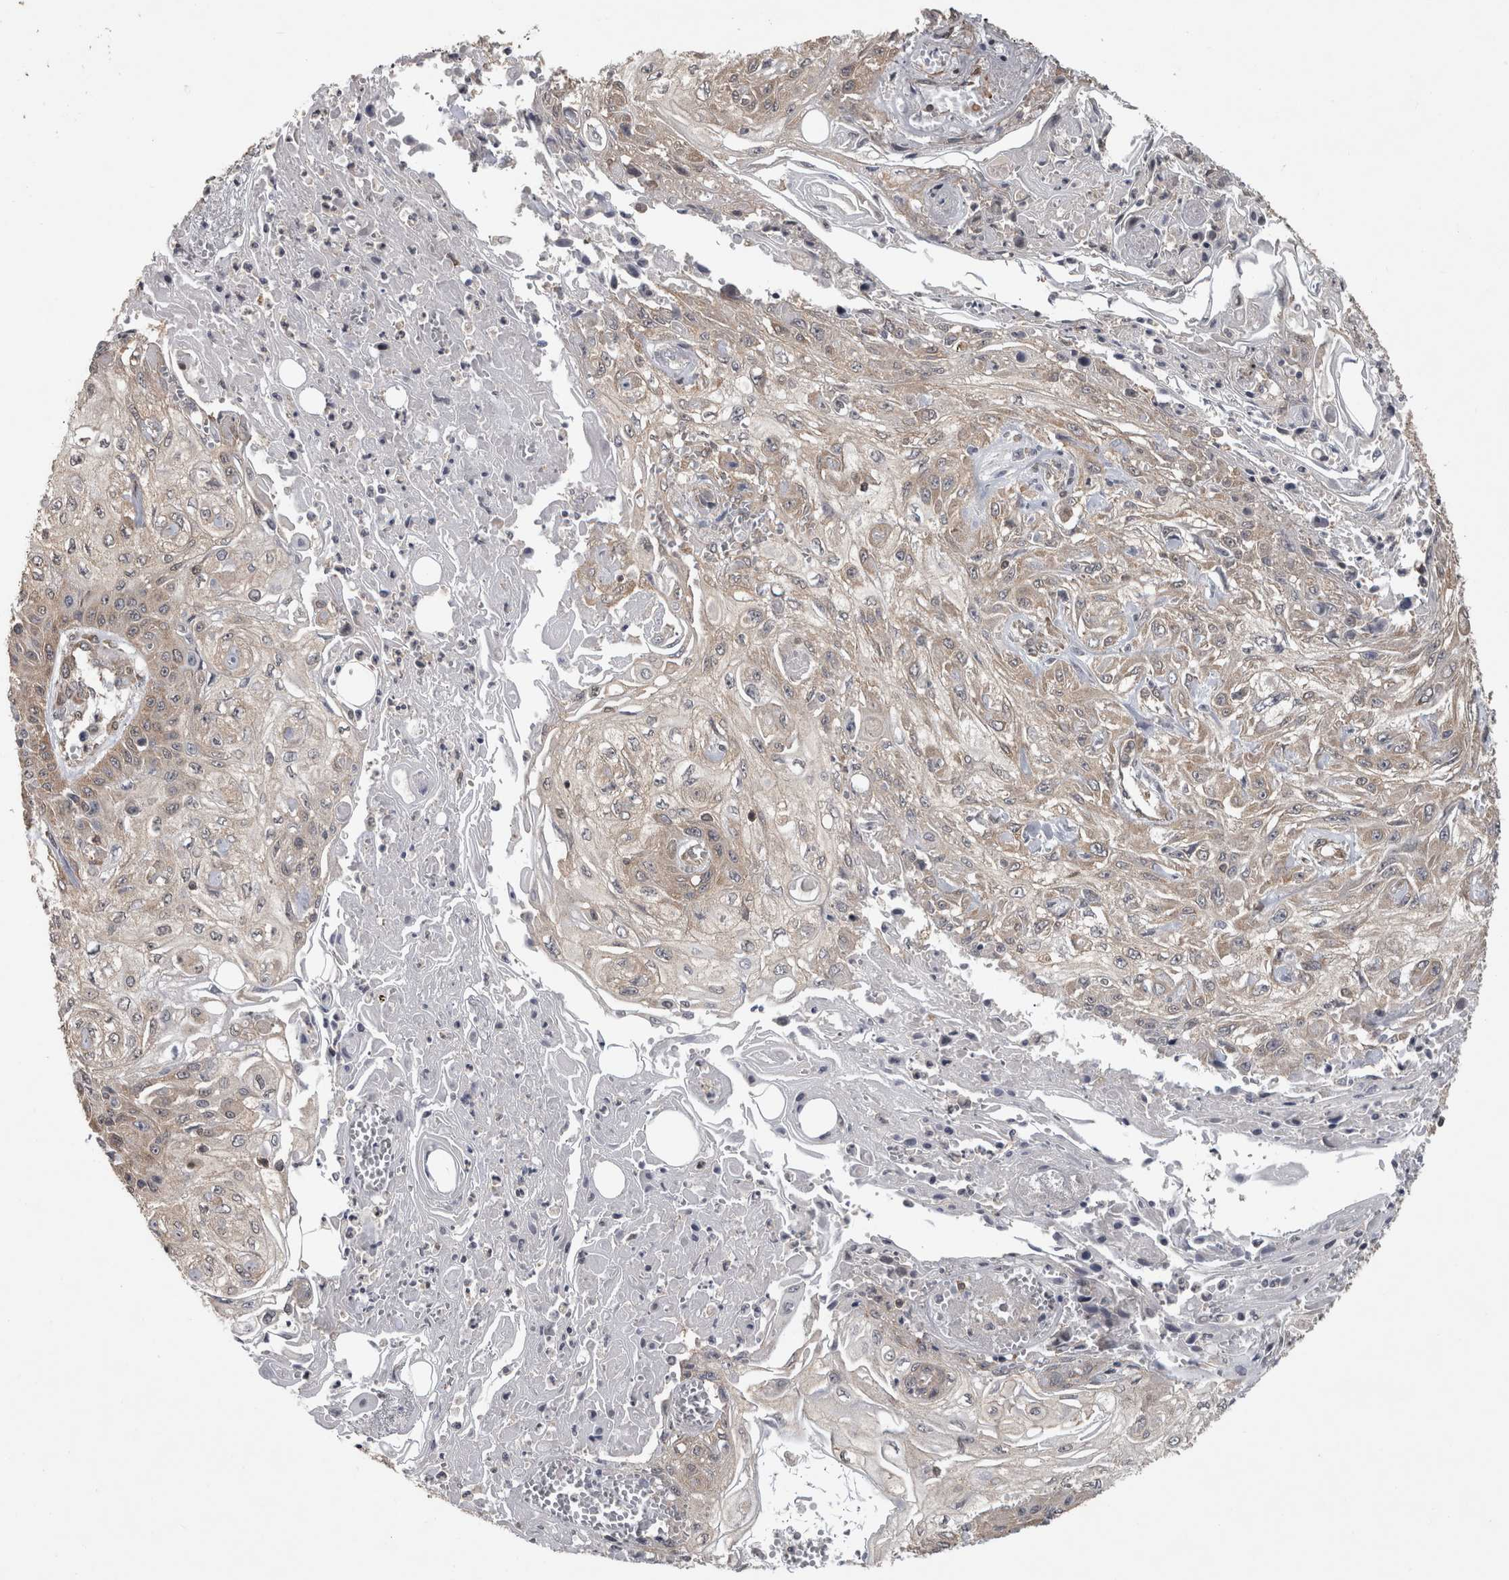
{"staining": {"intensity": "weak", "quantity": "<25%", "location": "cytoplasmic/membranous"}, "tissue": "skin cancer", "cell_type": "Tumor cells", "image_type": "cancer", "snomed": [{"axis": "morphology", "description": "Squamous cell carcinoma, NOS"}, {"axis": "morphology", "description": "Squamous cell carcinoma, metastatic, NOS"}, {"axis": "topography", "description": "Skin"}, {"axis": "topography", "description": "Lymph node"}], "caption": "This histopathology image is of skin cancer (squamous cell carcinoma) stained with immunohistochemistry to label a protein in brown with the nuclei are counter-stained blue. There is no staining in tumor cells.", "gene": "ATXN2", "patient": {"sex": "male", "age": 75}}